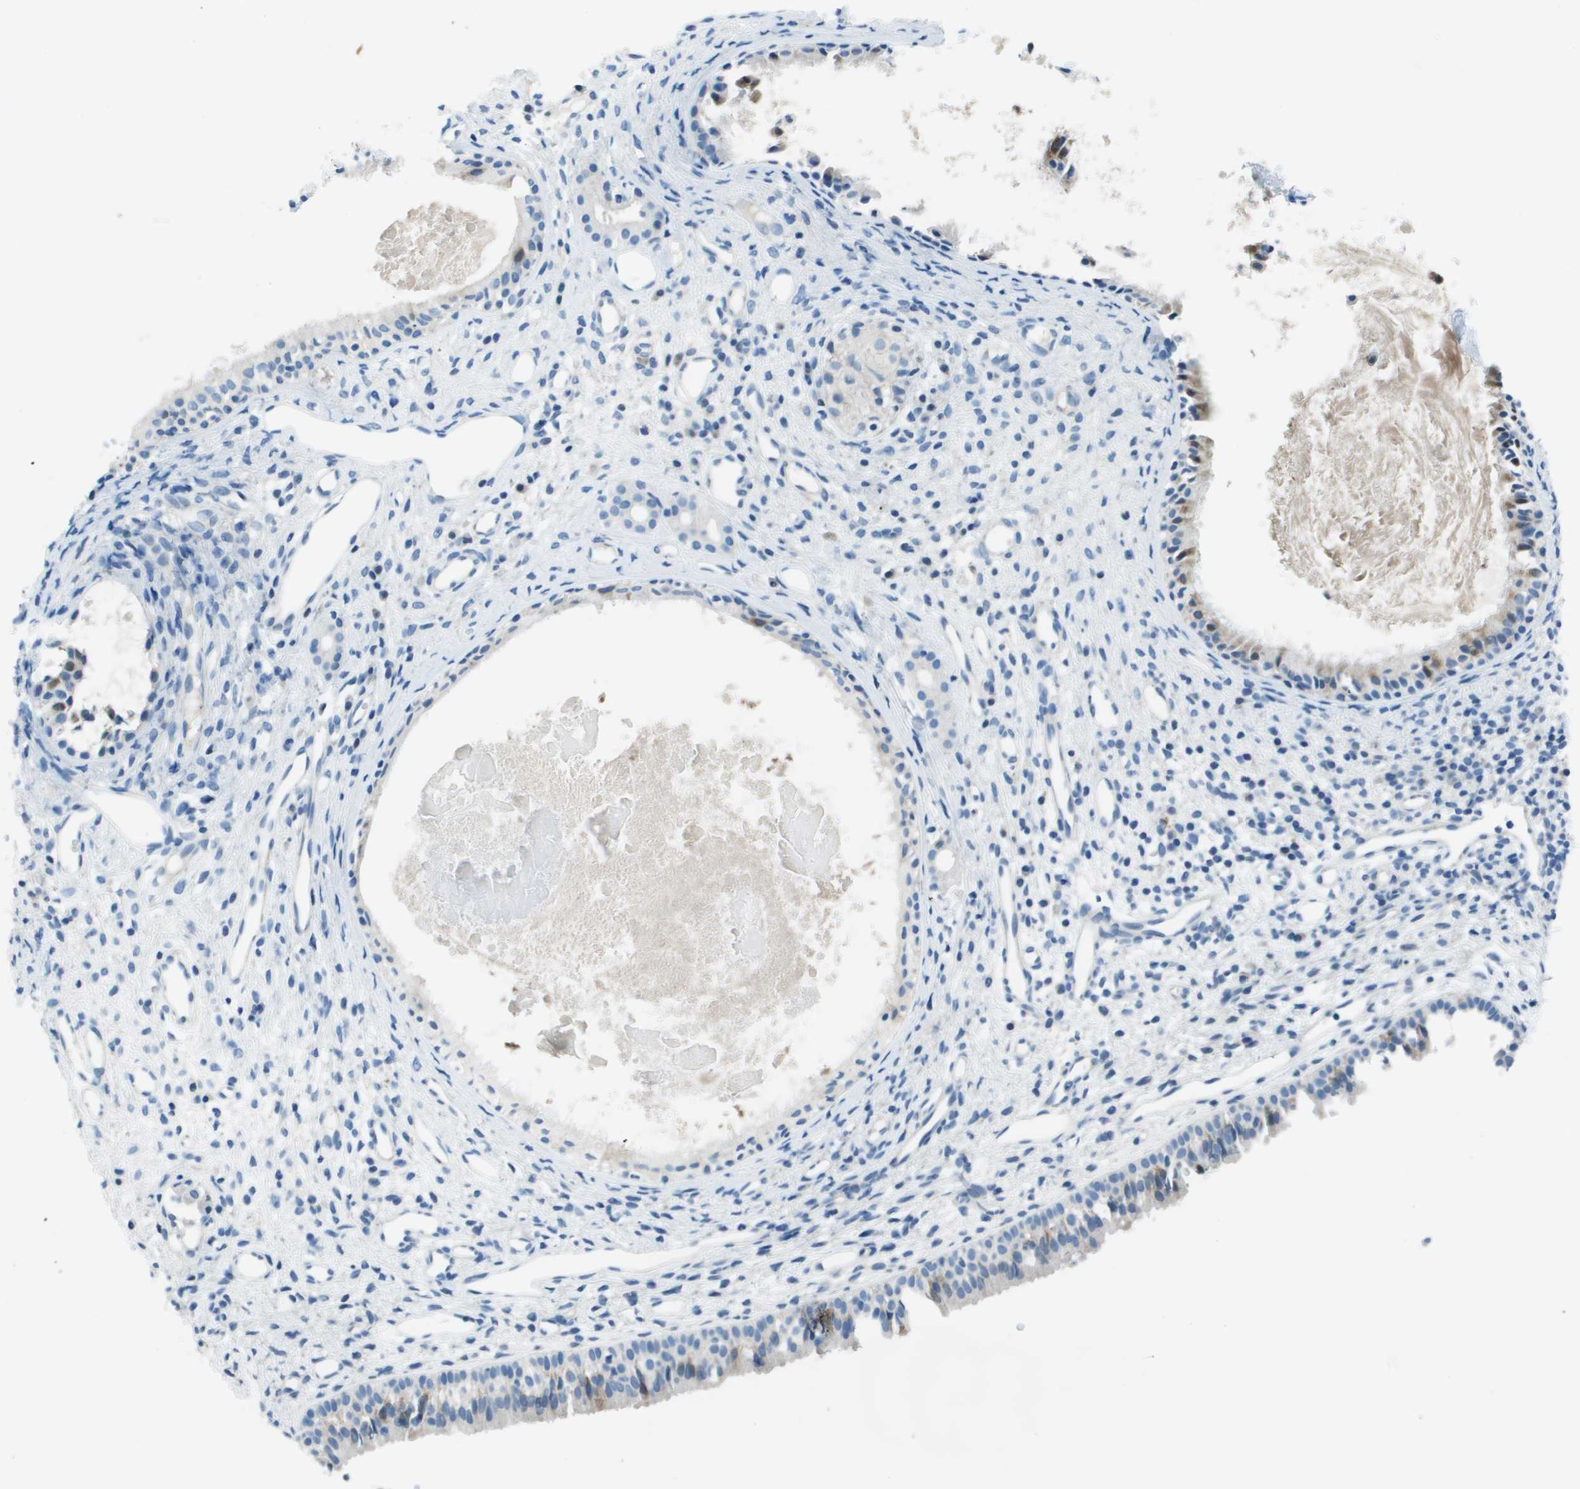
{"staining": {"intensity": "negative", "quantity": "none", "location": "none"}, "tissue": "nasopharynx", "cell_type": "Respiratory epithelial cells", "image_type": "normal", "snomed": [{"axis": "morphology", "description": "Normal tissue, NOS"}, {"axis": "topography", "description": "Nasopharynx"}], "caption": "Immunohistochemistry image of normal nasopharynx stained for a protein (brown), which reveals no positivity in respiratory epithelial cells. The staining is performed using DAB (3,3'-diaminobenzidine) brown chromogen with nuclei counter-stained in using hematoxylin.", "gene": "STIP1", "patient": {"sex": "male", "age": 22}}